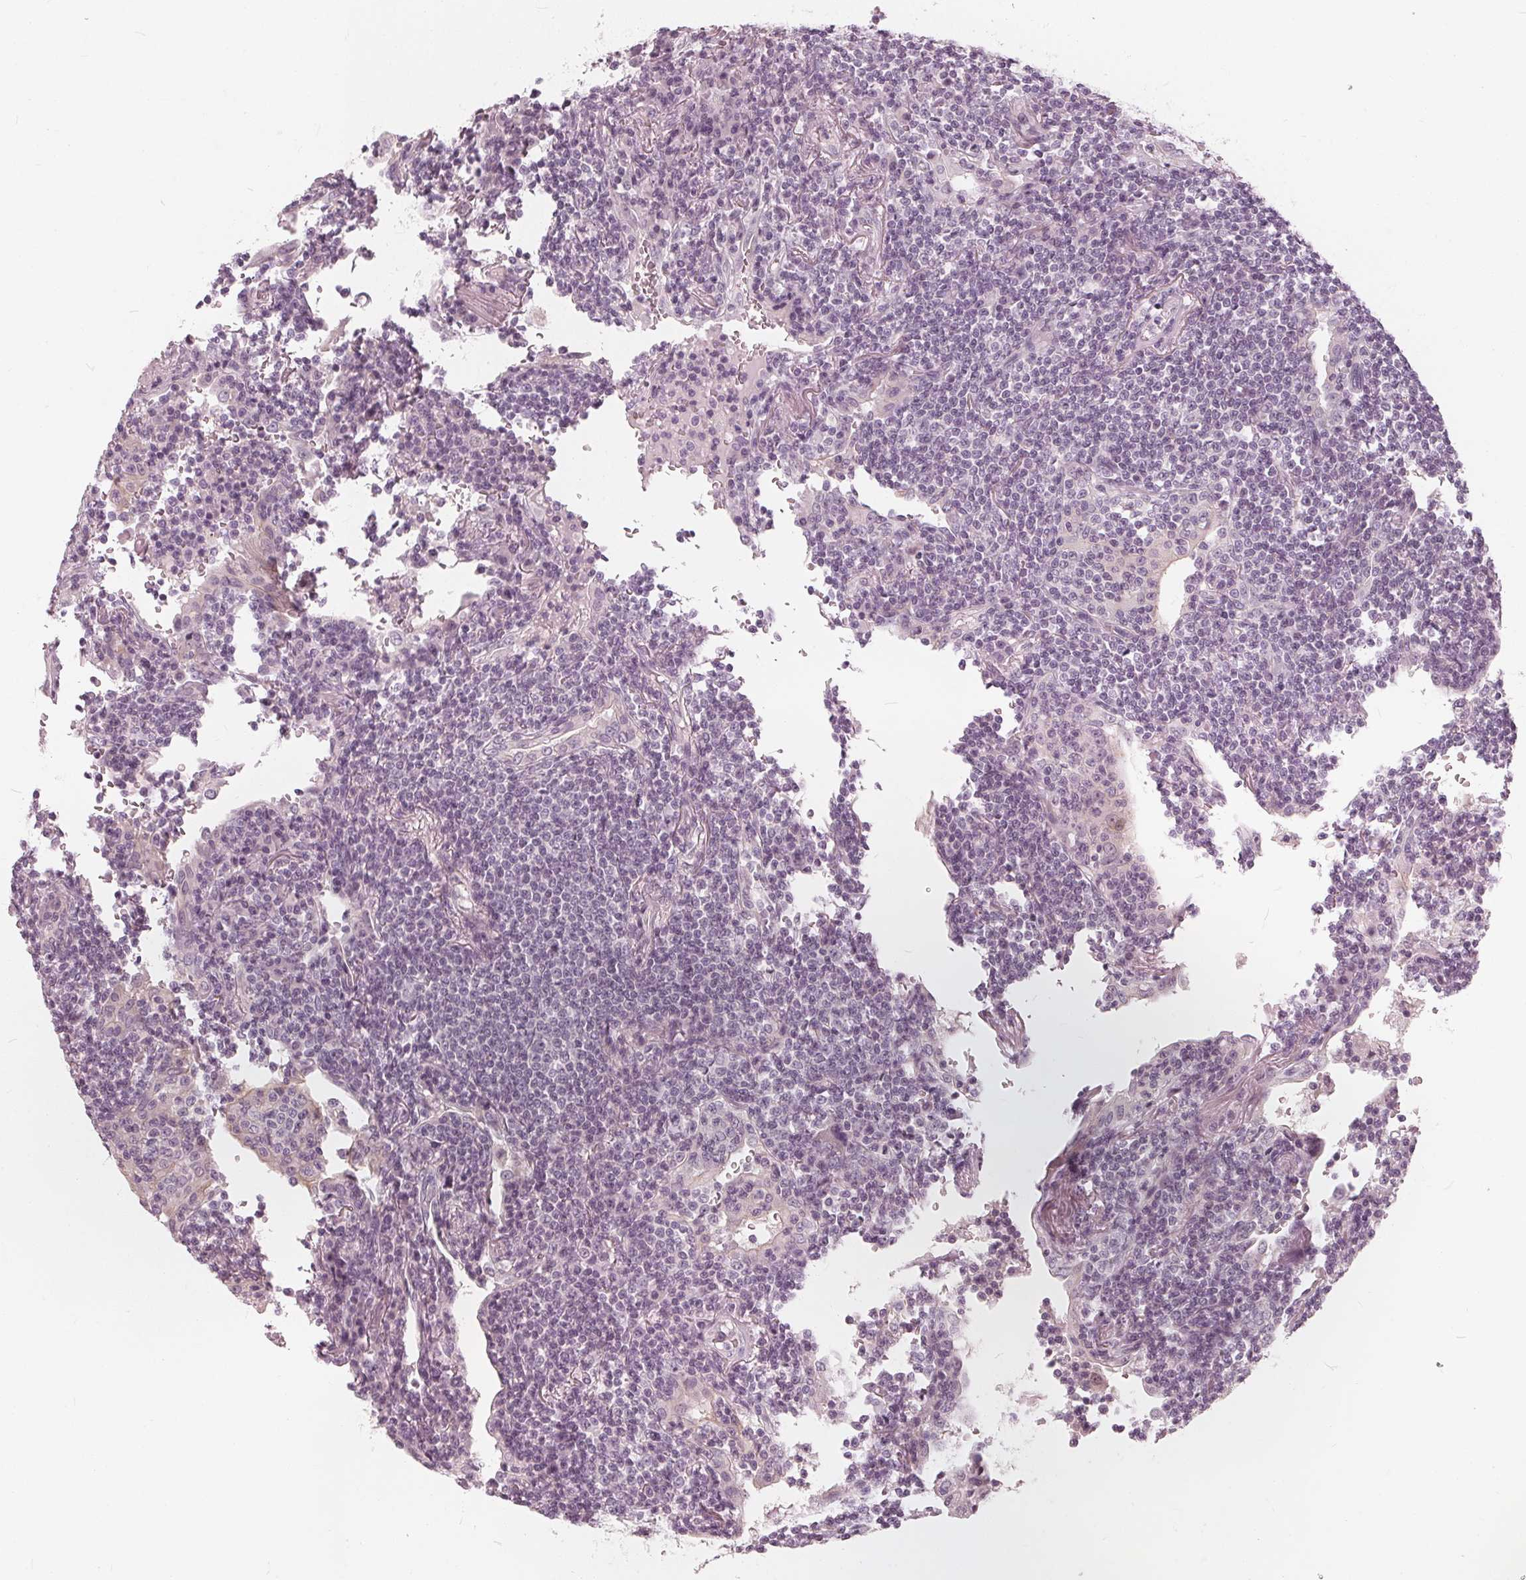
{"staining": {"intensity": "negative", "quantity": "none", "location": "none"}, "tissue": "lymphoma", "cell_type": "Tumor cells", "image_type": "cancer", "snomed": [{"axis": "morphology", "description": "Malignant lymphoma, non-Hodgkin's type, Low grade"}, {"axis": "topography", "description": "Lung"}], "caption": "This histopathology image is of malignant lymphoma, non-Hodgkin's type (low-grade) stained with IHC to label a protein in brown with the nuclei are counter-stained blue. There is no positivity in tumor cells. The staining was performed using DAB to visualize the protein expression in brown, while the nuclei were stained in blue with hematoxylin (Magnification: 20x).", "gene": "SAT2", "patient": {"sex": "female", "age": 71}}